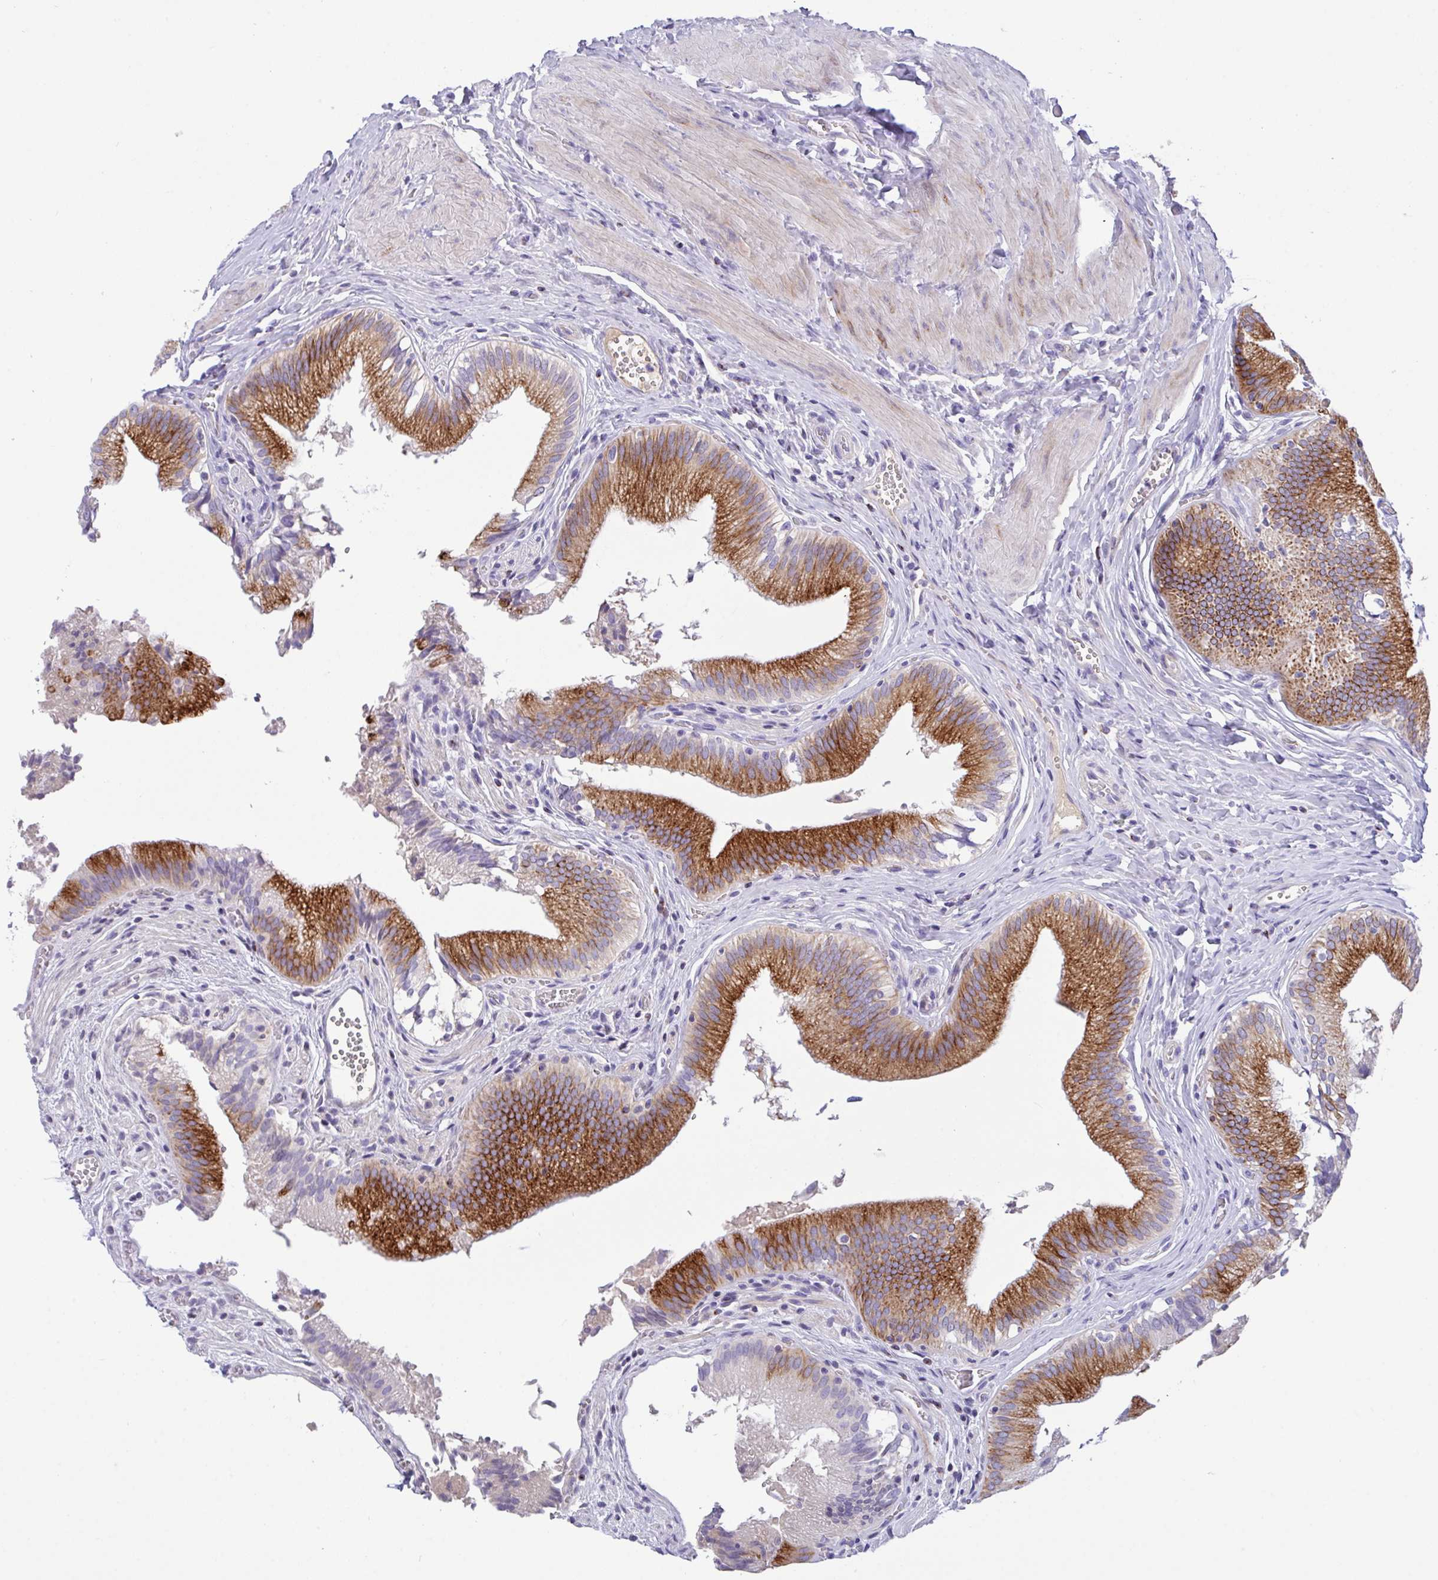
{"staining": {"intensity": "strong", "quantity": ">75%", "location": "cytoplasmic/membranous"}, "tissue": "gallbladder", "cell_type": "Glandular cells", "image_type": "normal", "snomed": [{"axis": "morphology", "description": "Normal tissue, NOS"}, {"axis": "topography", "description": "Gallbladder"}, {"axis": "topography", "description": "Peripheral nerve tissue"}], "caption": "IHC (DAB (3,3'-diaminobenzidine)) staining of benign gallbladder reveals strong cytoplasmic/membranous protein positivity in approximately >75% of glandular cells. The staining is performed using DAB brown chromogen to label protein expression. The nuclei are counter-stained blue using hematoxylin.", "gene": "FBXL20", "patient": {"sex": "male", "age": 17}}